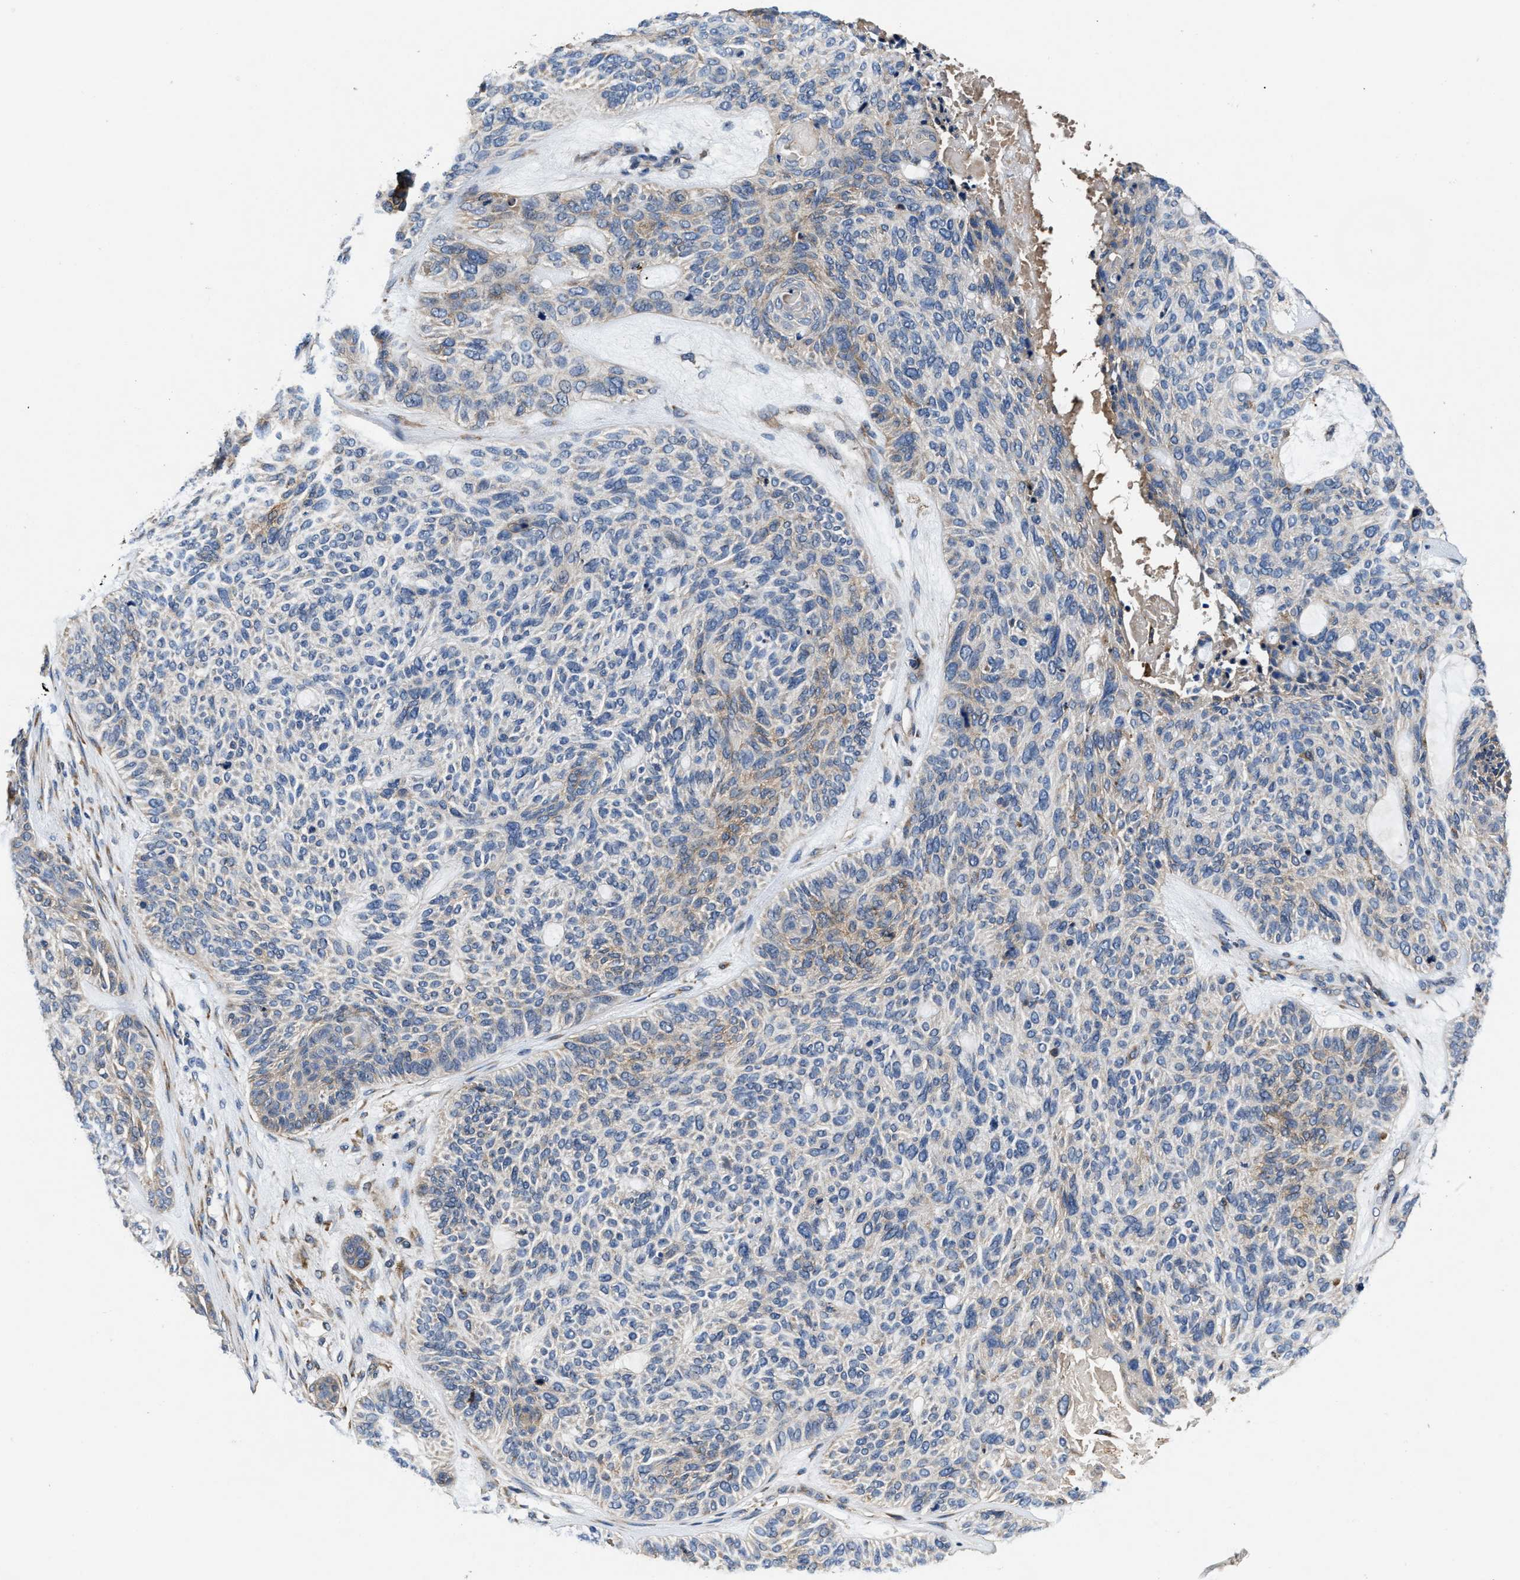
{"staining": {"intensity": "weak", "quantity": "<25%", "location": "cytoplasmic/membranous"}, "tissue": "skin cancer", "cell_type": "Tumor cells", "image_type": "cancer", "snomed": [{"axis": "morphology", "description": "Basal cell carcinoma"}, {"axis": "topography", "description": "Skin"}], "caption": "This is an IHC micrograph of skin cancer (basal cell carcinoma). There is no staining in tumor cells.", "gene": "SLC12A2", "patient": {"sex": "male", "age": 55}}